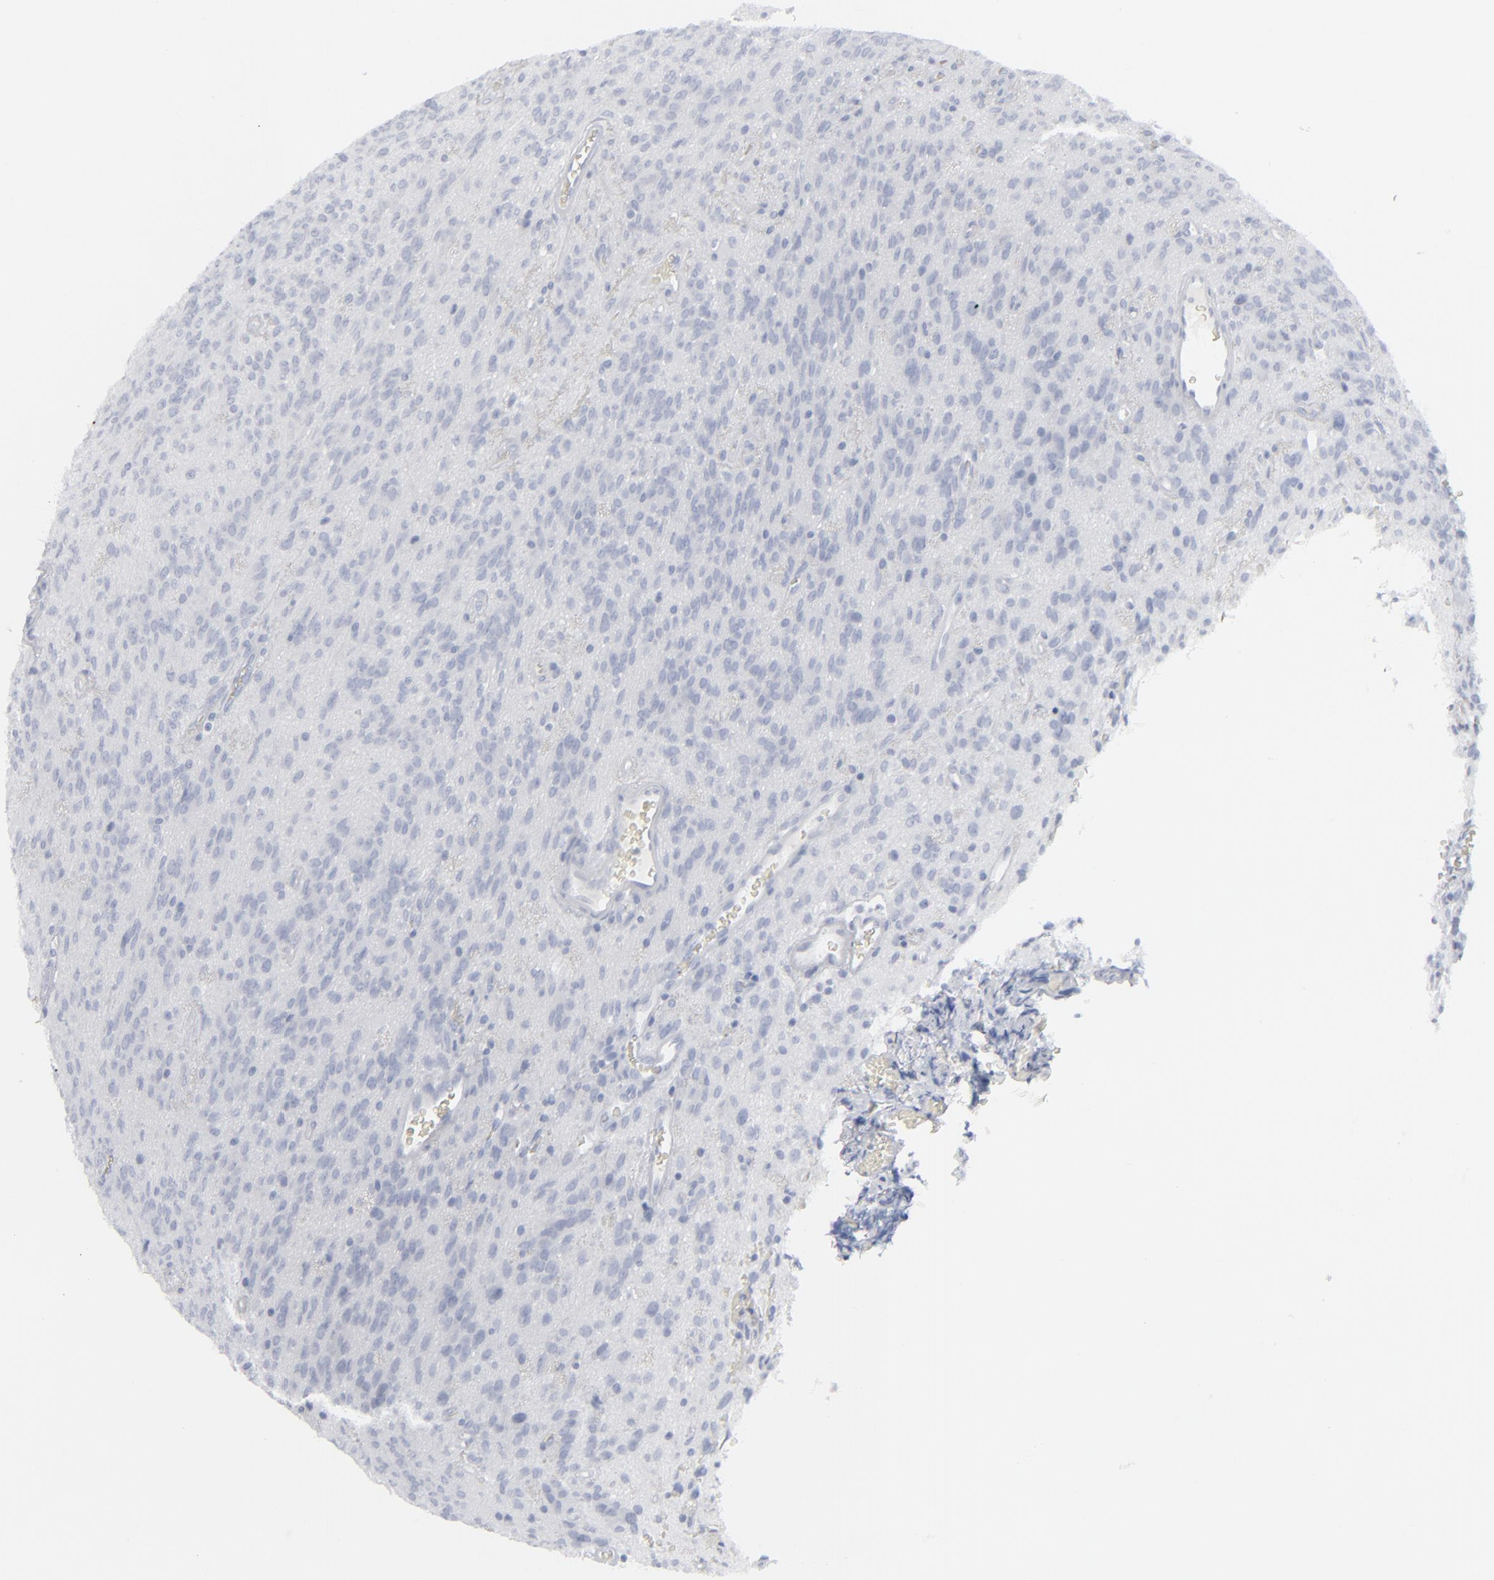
{"staining": {"intensity": "negative", "quantity": "none", "location": "none"}, "tissue": "glioma", "cell_type": "Tumor cells", "image_type": "cancer", "snomed": [{"axis": "morphology", "description": "Glioma, malignant, Low grade"}, {"axis": "topography", "description": "Brain"}], "caption": "DAB immunohistochemical staining of glioma demonstrates no significant expression in tumor cells. (Immunohistochemistry (ihc), brightfield microscopy, high magnification).", "gene": "MSLN", "patient": {"sex": "female", "age": 15}}